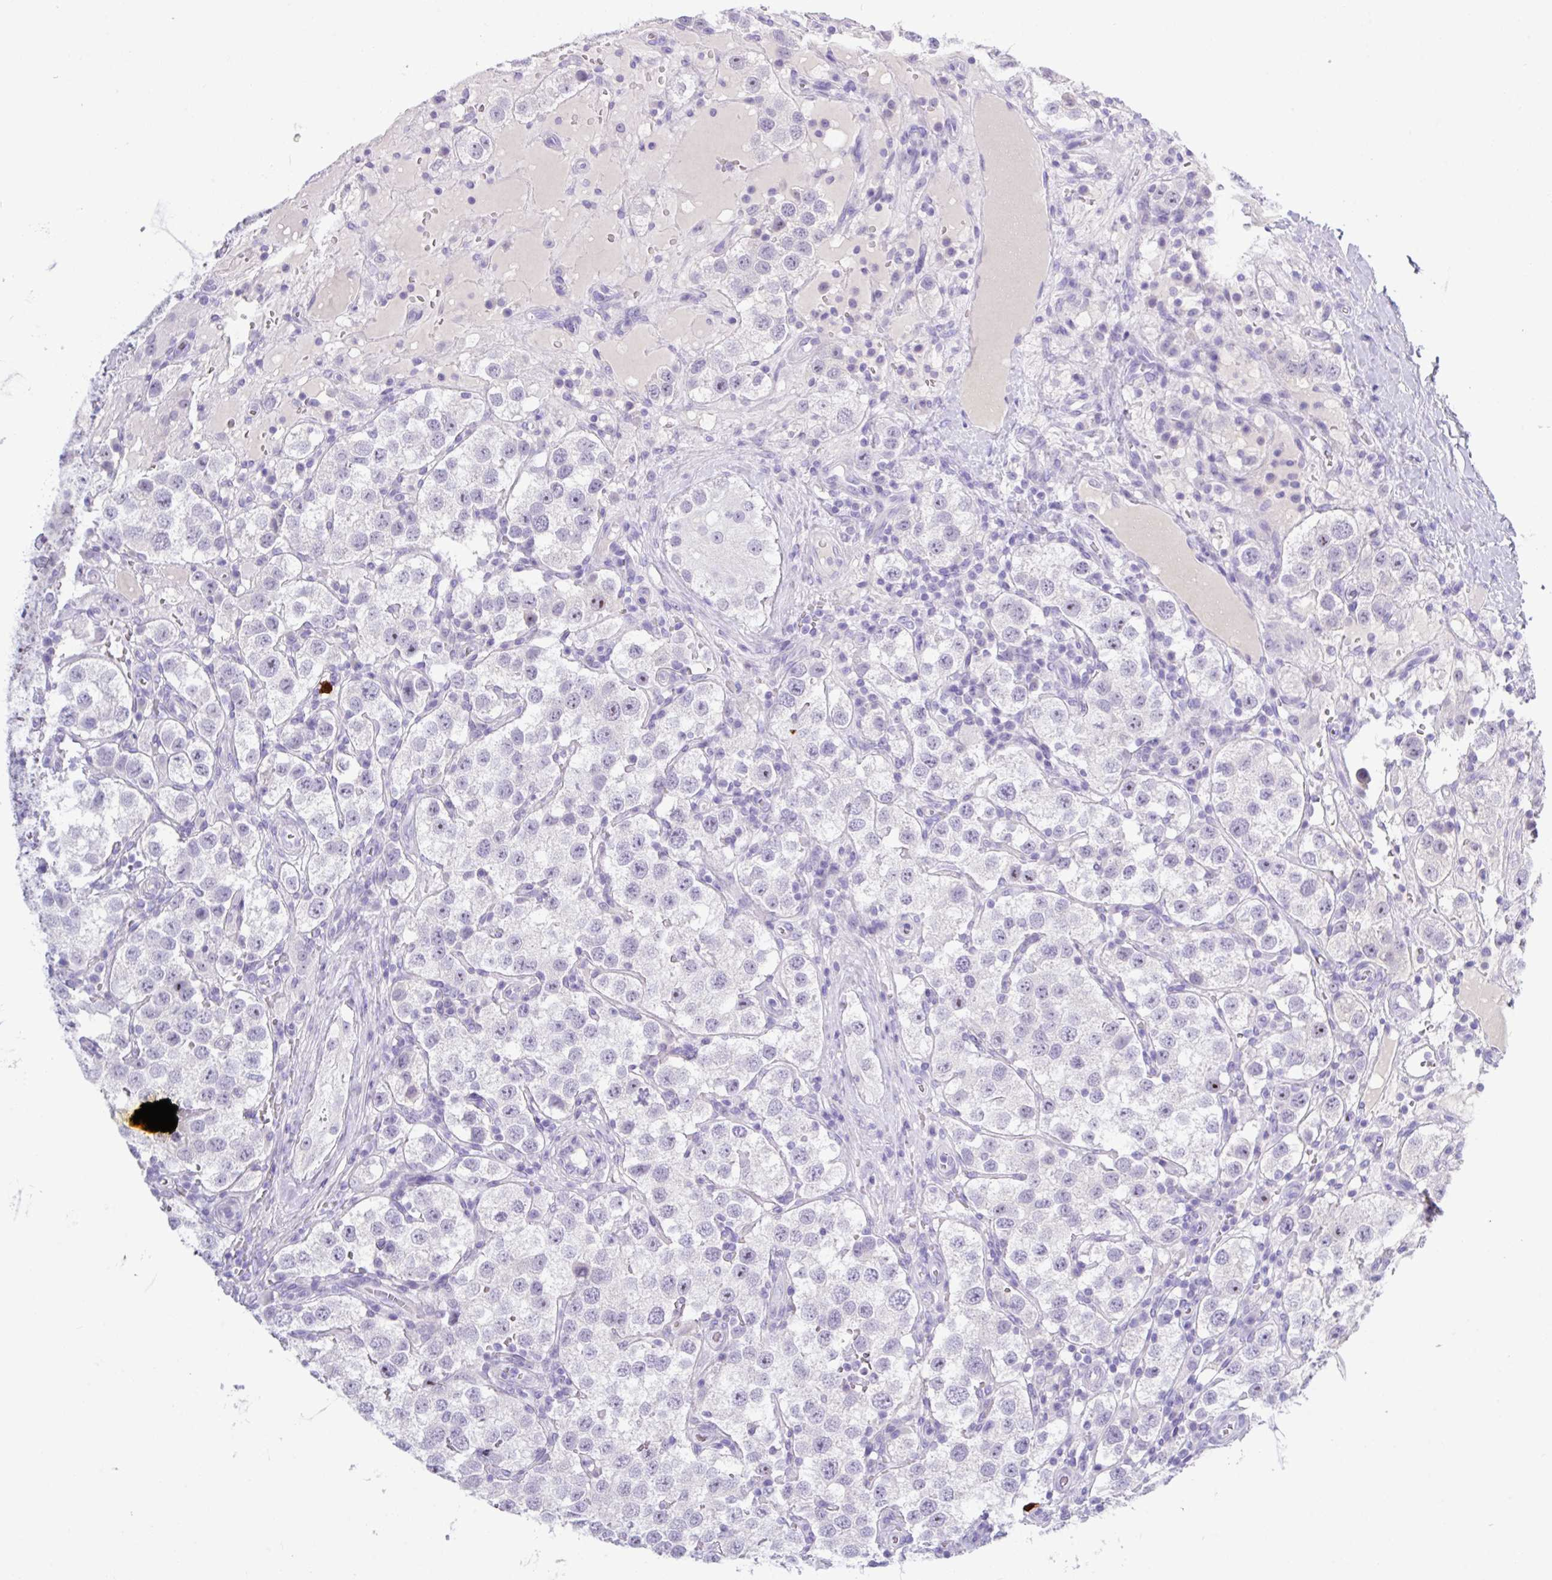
{"staining": {"intensity": "negative", "quantity": "none", "location": "none"}, "tissue": "testis cancer", "cell_type": "Tumor cells", "image_type": "cancer", "snomed": [{"axis": "morphology", "description": "Seminoma, NOS"}, {"axis": "topography", "description": "Testis"}], "caption": "This is a micrograph of immunohistochemistry (IHC) staining of seminoma (testis), which shows no expression in tumor cells.", "gene": "MRM2", "patient": {"sex": "male", "age": 37}}